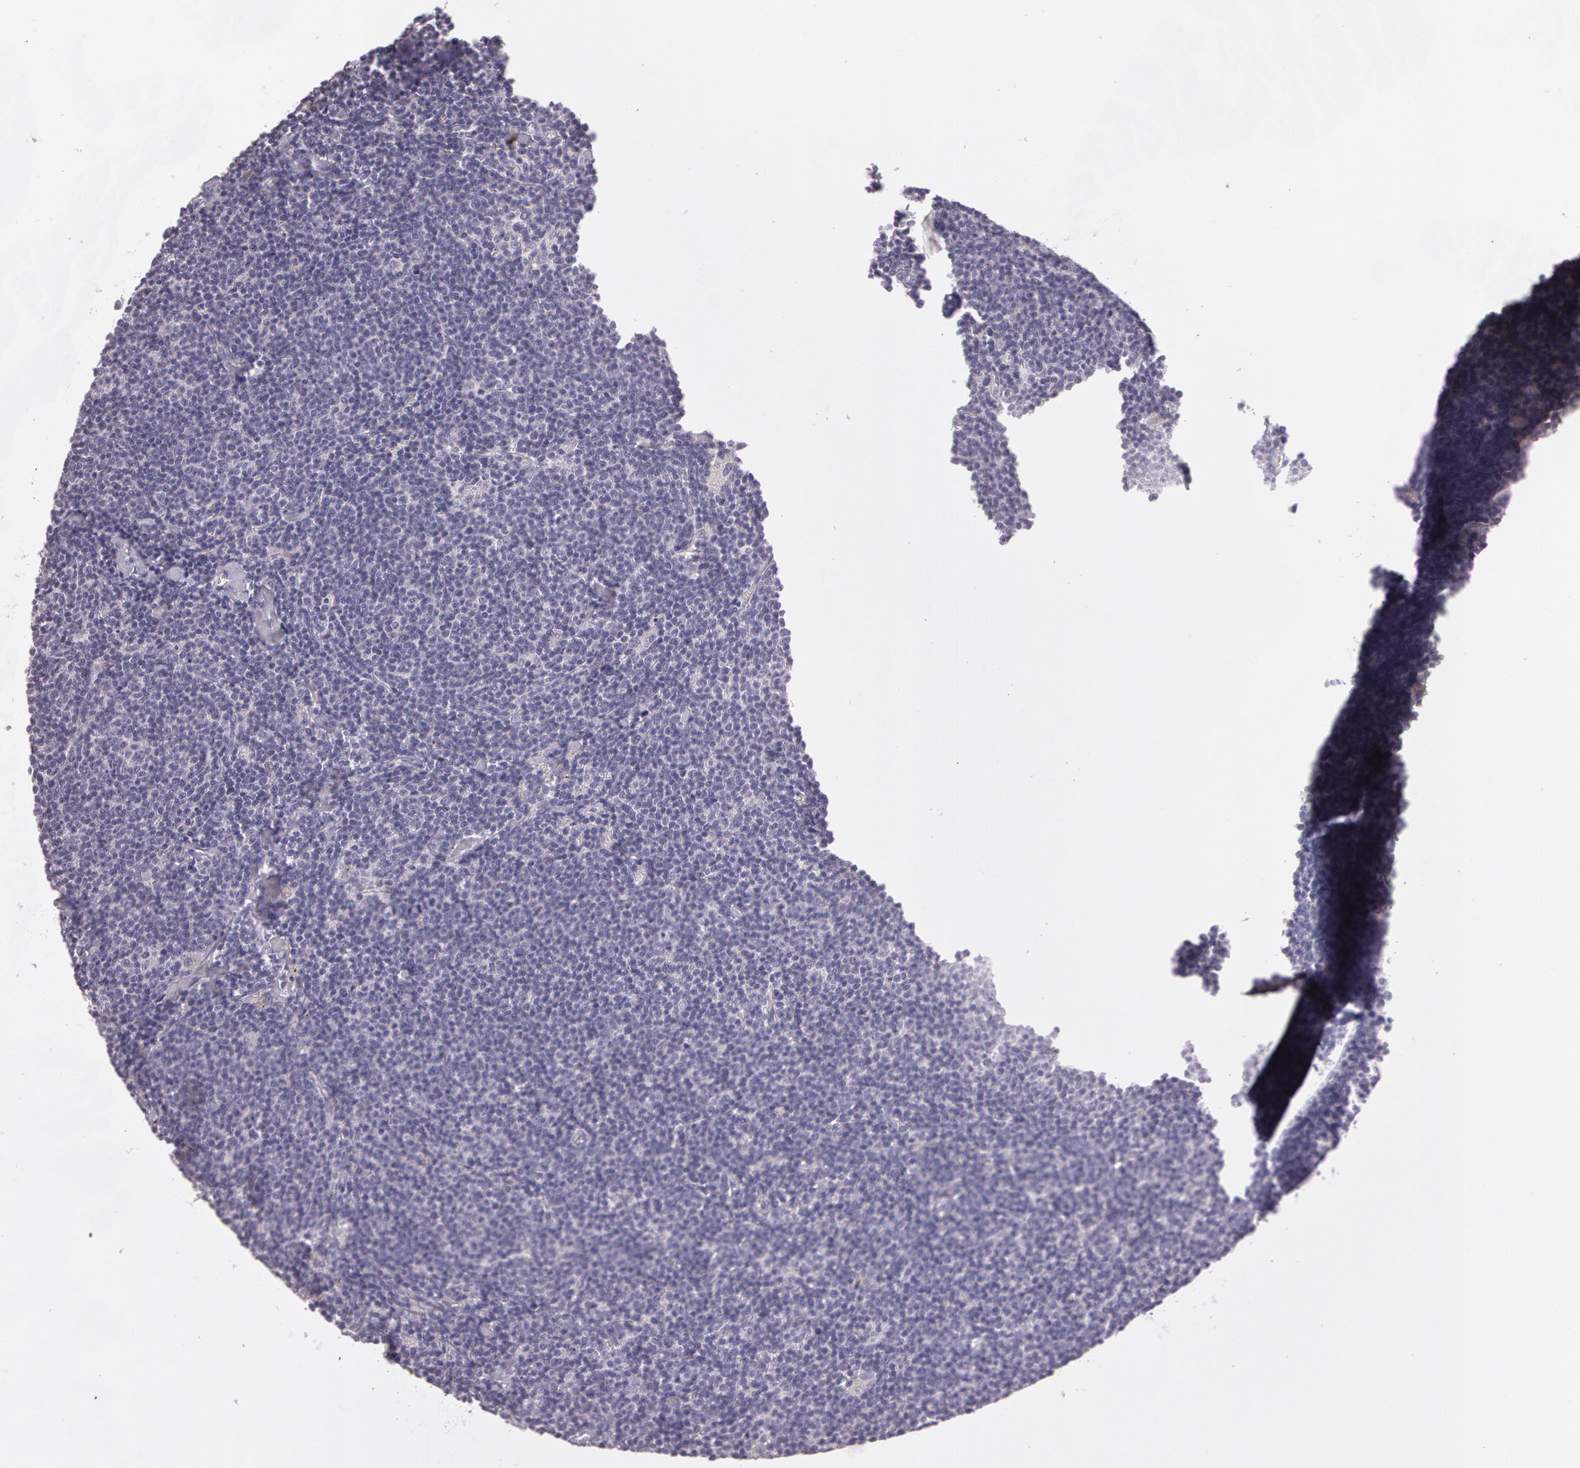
{"staining": {"intensity": "negative", "quantity": "none", "location": "none"}, "tissue": "lymphoma", "cell_type": "Tumor cells", "image_type": "cancer", "snomed": [{"axis": "morphology", "description": "Malignant lymphoma, non-Hodgkin's type, Low grade"}, {"axis": "topography", "description": "Lymph node"}], "caption": "Tumor cells are negative for brown protein staining in lymphoma. (Stains: DAB (3,3'-diaminobenzidine) IHC with hematoxylin counter stain, Microscopy: brightfield microscopy at high magnification).", "gene": "G2E3", "patient": {"sex": "male", "age": 65}}